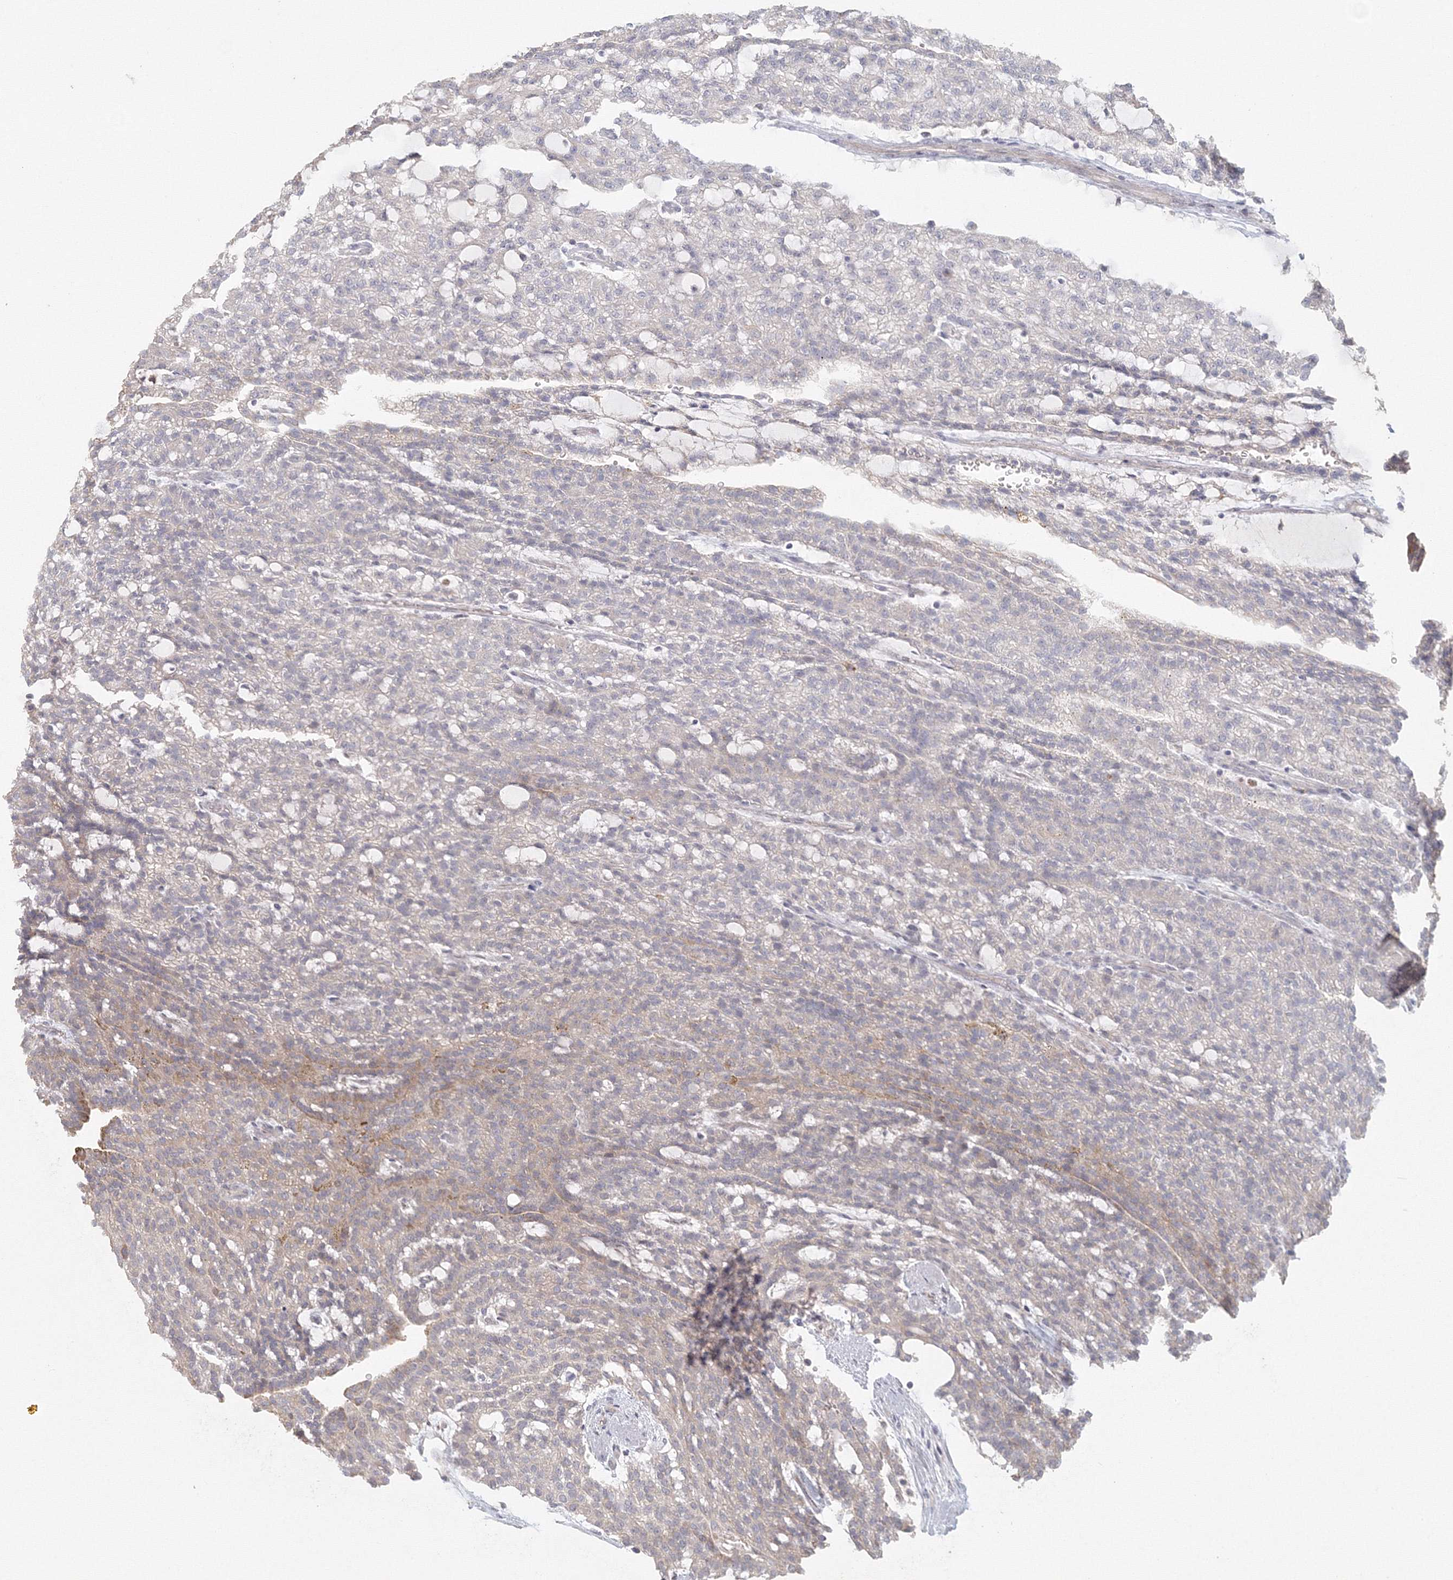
{"staining": {"intensity": "weak", "quantity": "<25%", "location": "cytoplasmic/membranous"}, "tissue": "renal cancer", "cell_type": "Tumor cells", "image_type": "cancer", "snomed": [{"axis": "morphology", "description": "Adenocarcinoma, NOS"}, {"axis": "topography", "description": "Kidney"}], "caption": "Tumor cells show no significant expression in adenocarcinoma (renal).", "gene": "TACC2", "patient": {"sex": "male", "age": 63}}